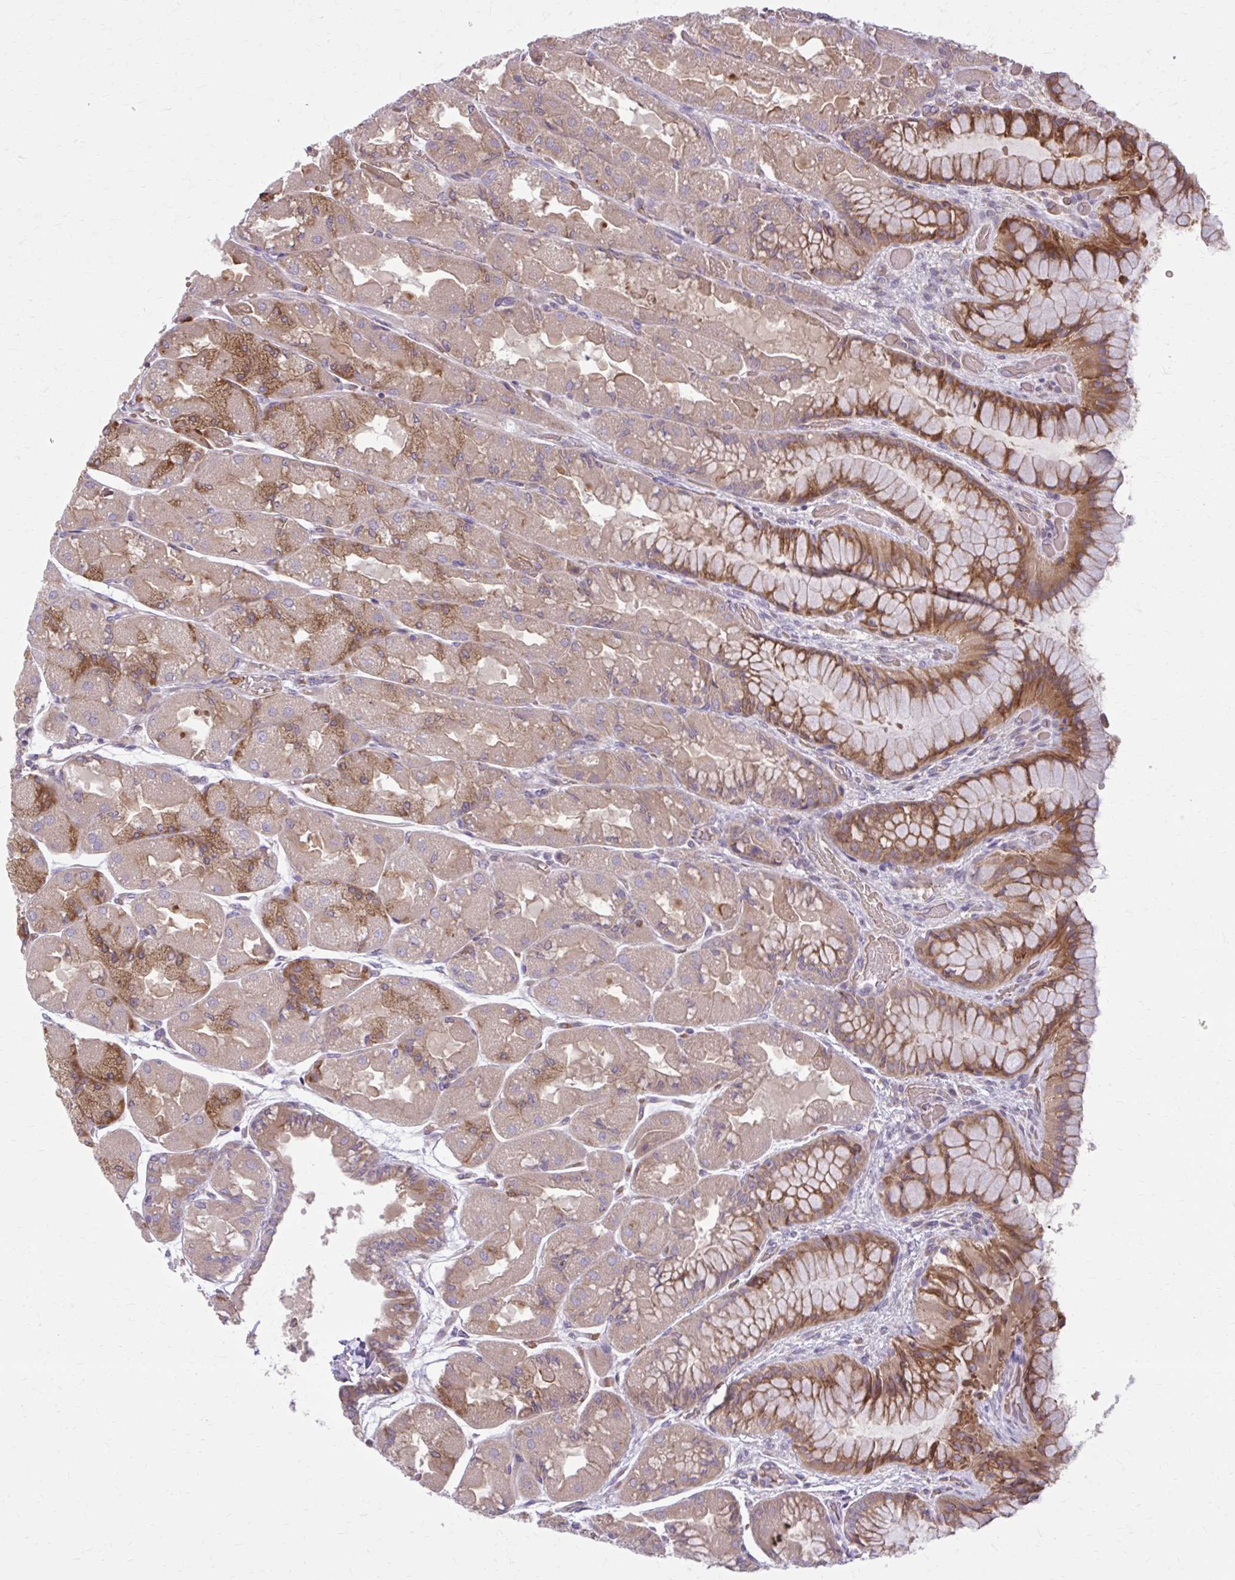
{"staining": {"intensity": "moderate", "quantity": "25%-75%", "location": "cytoplasmic/membranous"}, "tissue": "stomach", "cell_type": "Glandular cells", "image_type": "normal", "snomed": [{"axis": "morphology", "description": "Normal tissue, NOS"}, {"axis": "topography", "description": "Stomach"}], "caption": "Approximately 25%-75% of glandular cells in normal stomach show moderate cytoplasmic/membranous protein positivity as visualized by brown immunohistochemical staining.", "gene": "SNF8", "patient": {"sex": "female", "age": 61}}